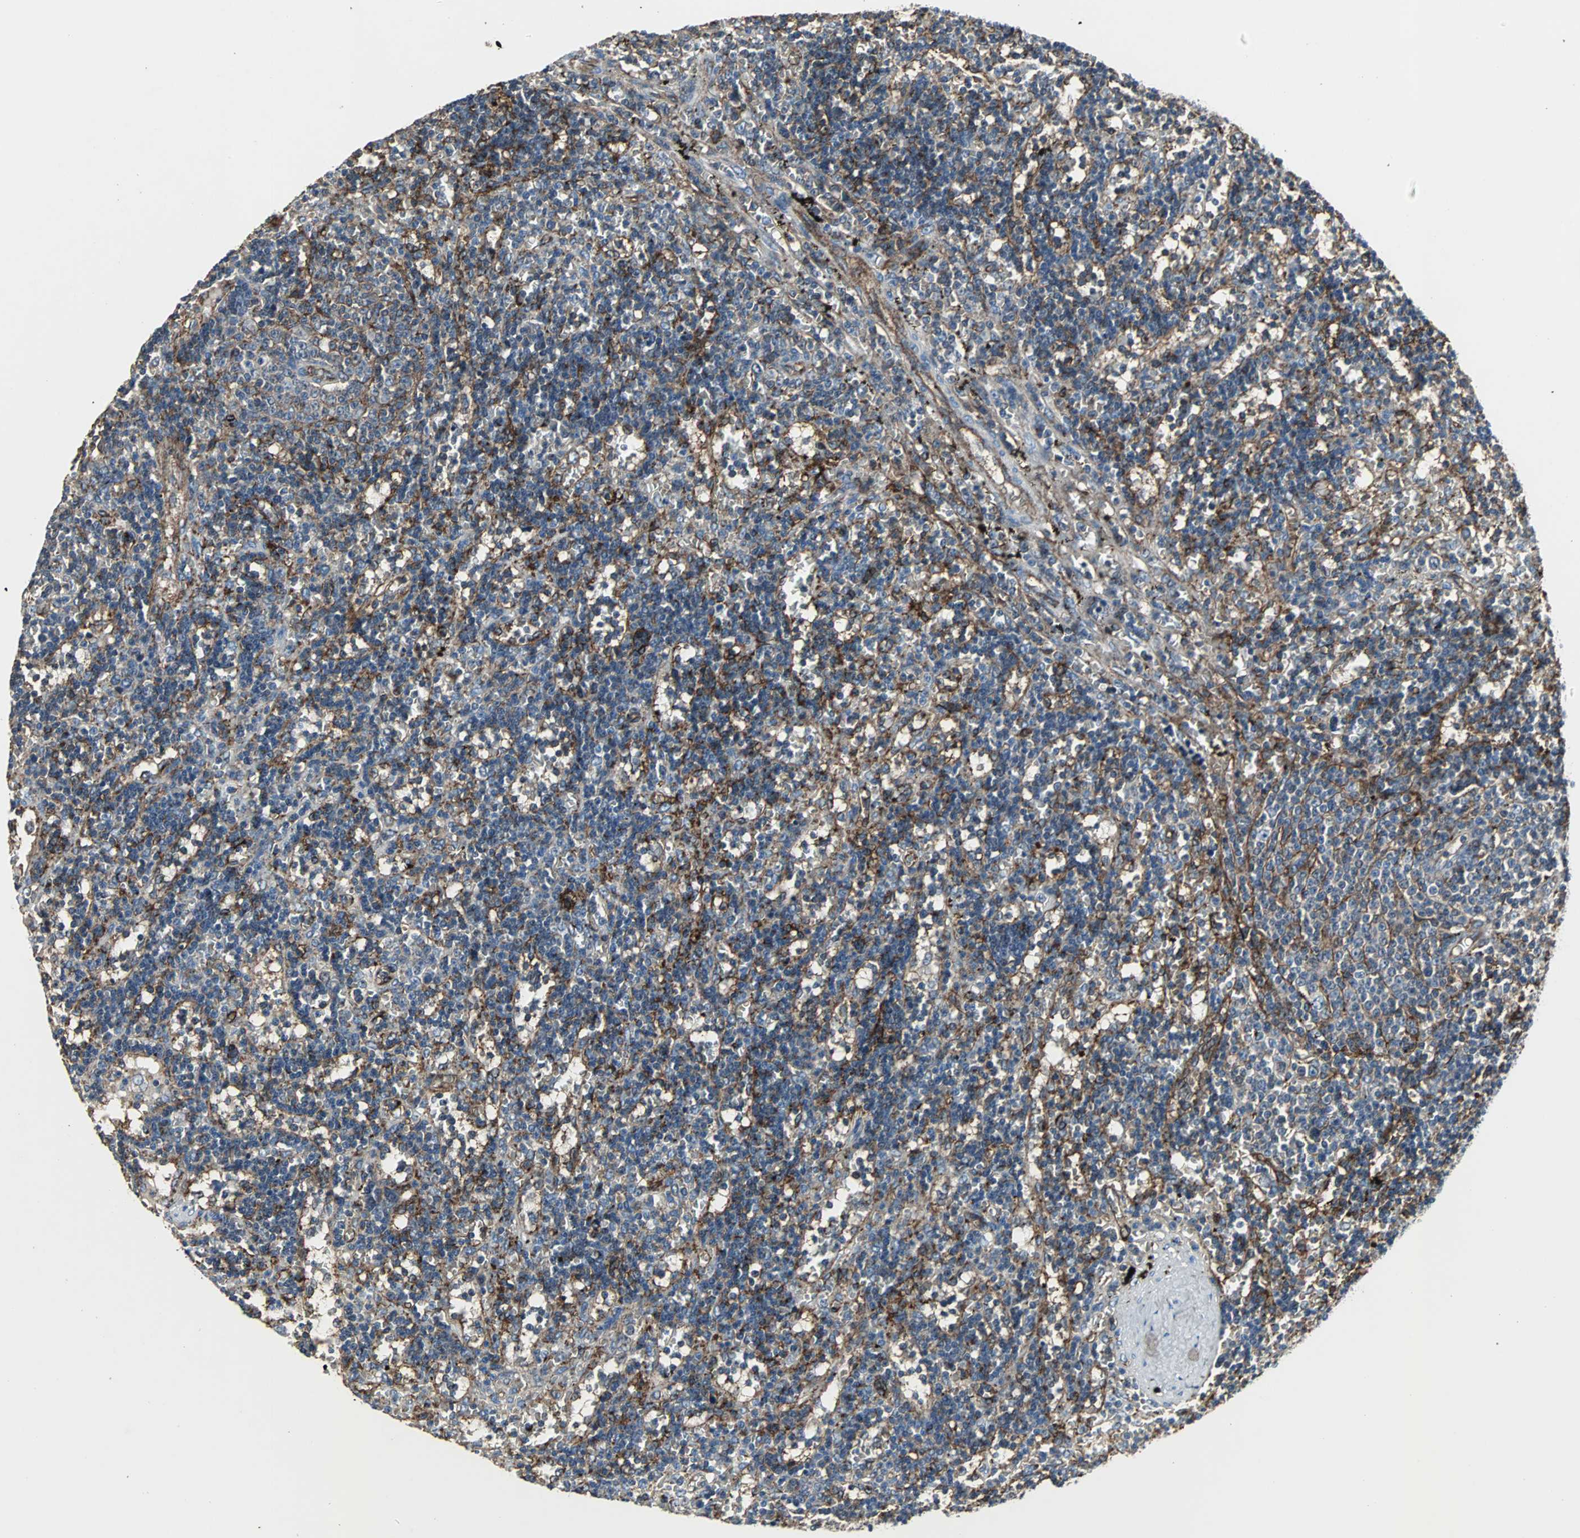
{"staining": {"intensity": "moderate", "quantity": "25%-75%", "location": "cytoplasmic/membranous"}, "tissue": "lymphoma", "cell_type": "Tumor cells", "image_type": "cancer", "snomed": [{"axis": "morphology", "description": "Malignant lymphoma, non-Hodgkin's type, Low grade"}, {"axis": "topography", "description": "Spleen"}], "caption": "Lymphoma stained for a protein (brown) exhibits moderate cytoplasmic/membranous positive staining in about 25%-75% of tumor cells.", "gene": "F11R", "patient": {"sex": "male", "age": 60}}